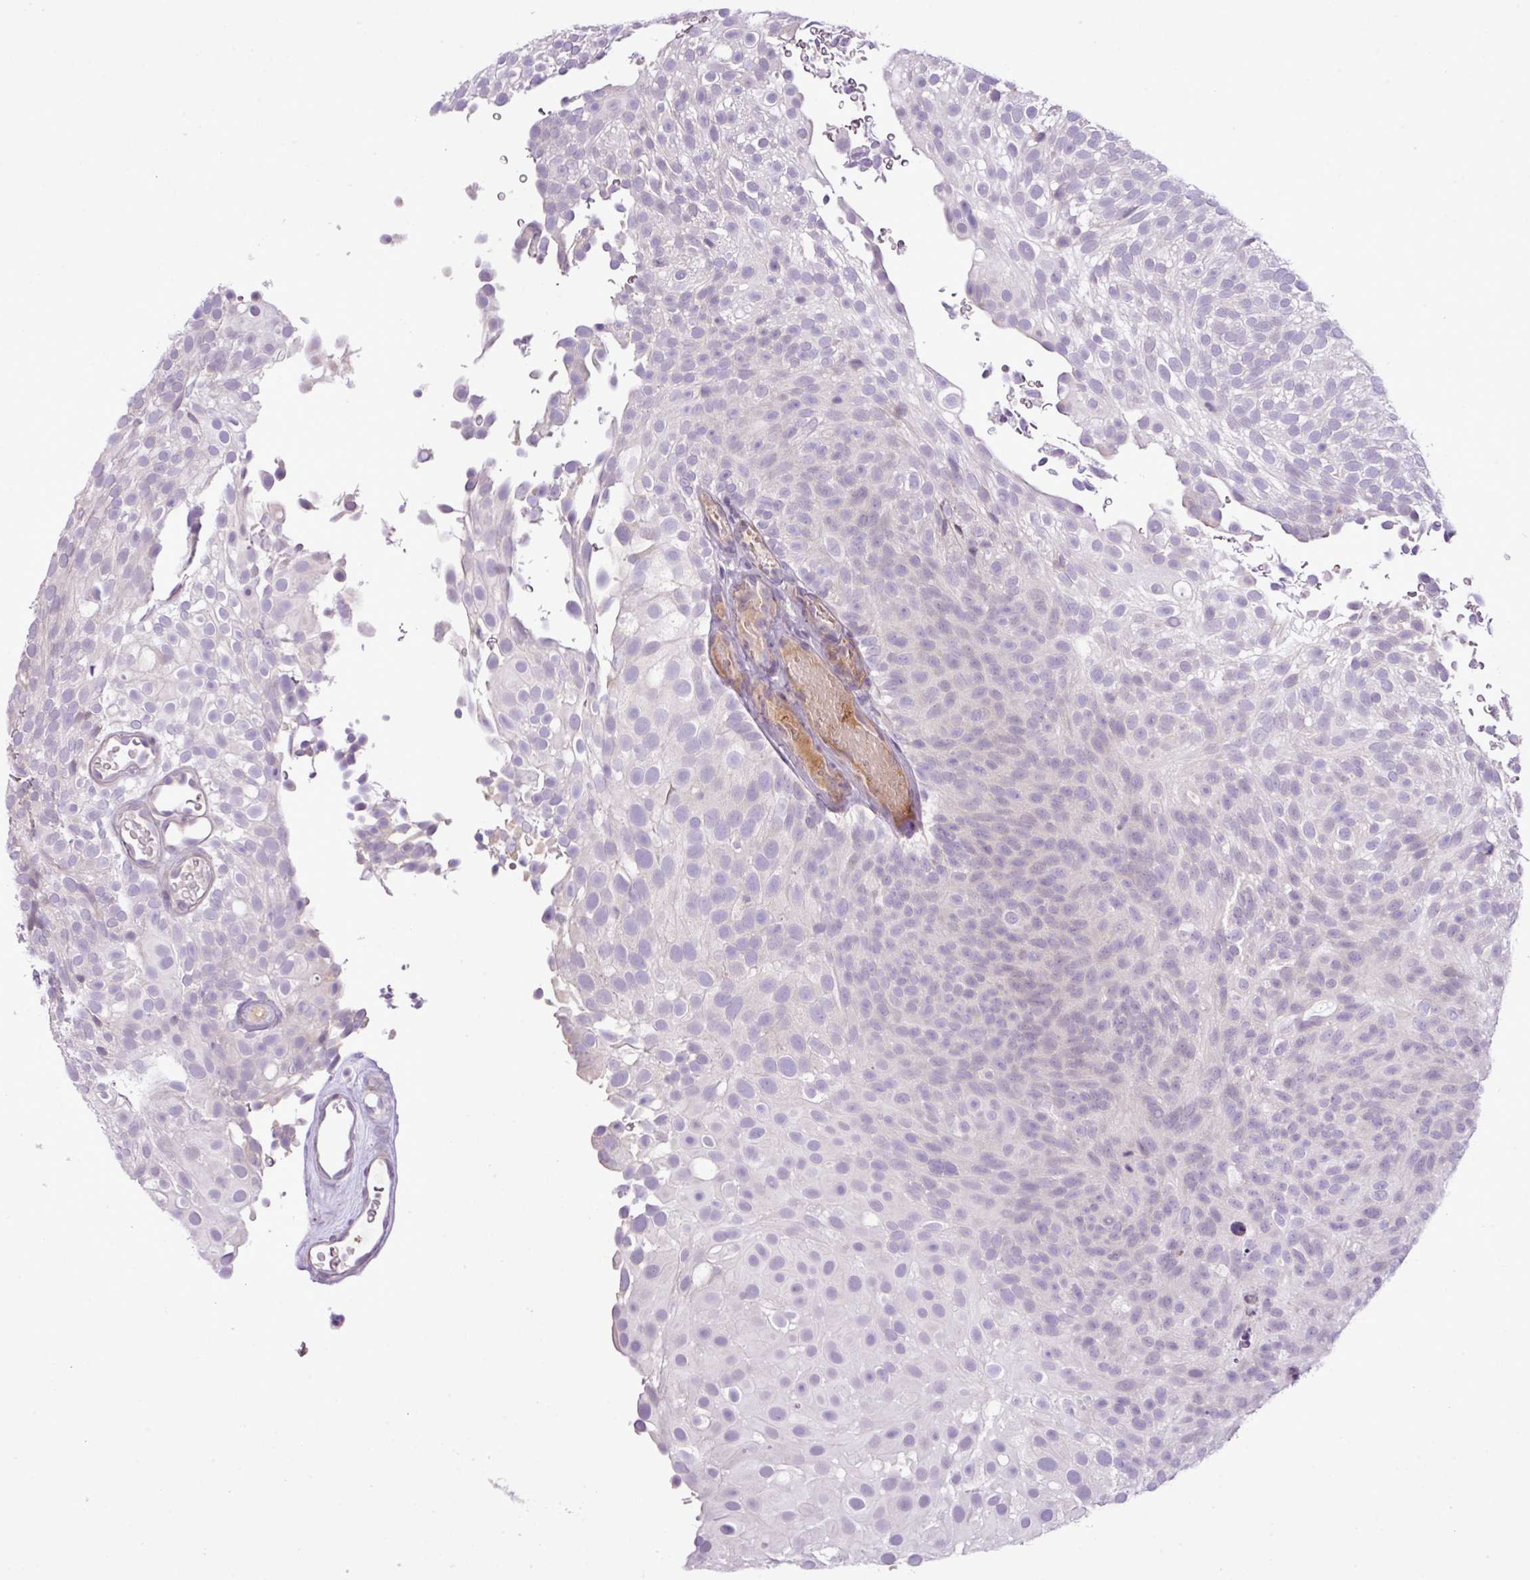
{"staining": {"intensity": "negative", "quantity": "none", "location": "none"}, "tissue": "urothelial cancer", "cell_type": "Tumor cells", "image_type": "cancer", "snomed": [{"axis": "morphology", "description": "Urothelial carcinoma, Low grade"}, {"axis": "topography", "description": "Urinary bladder"}], "caption": "The photomicrograph exhibits no significant positivity in tumor cells of low-grade urothelial carcinoma. The staining was performed using DAB (3,3'-diaminobenzidine) to visualize the protein expression in brown, while the nuclei were stained in blue with hematoxylin (Magnification: 20x).", "gene": "DNAJB13", "patient": {"sex": "male", "age": 78}}